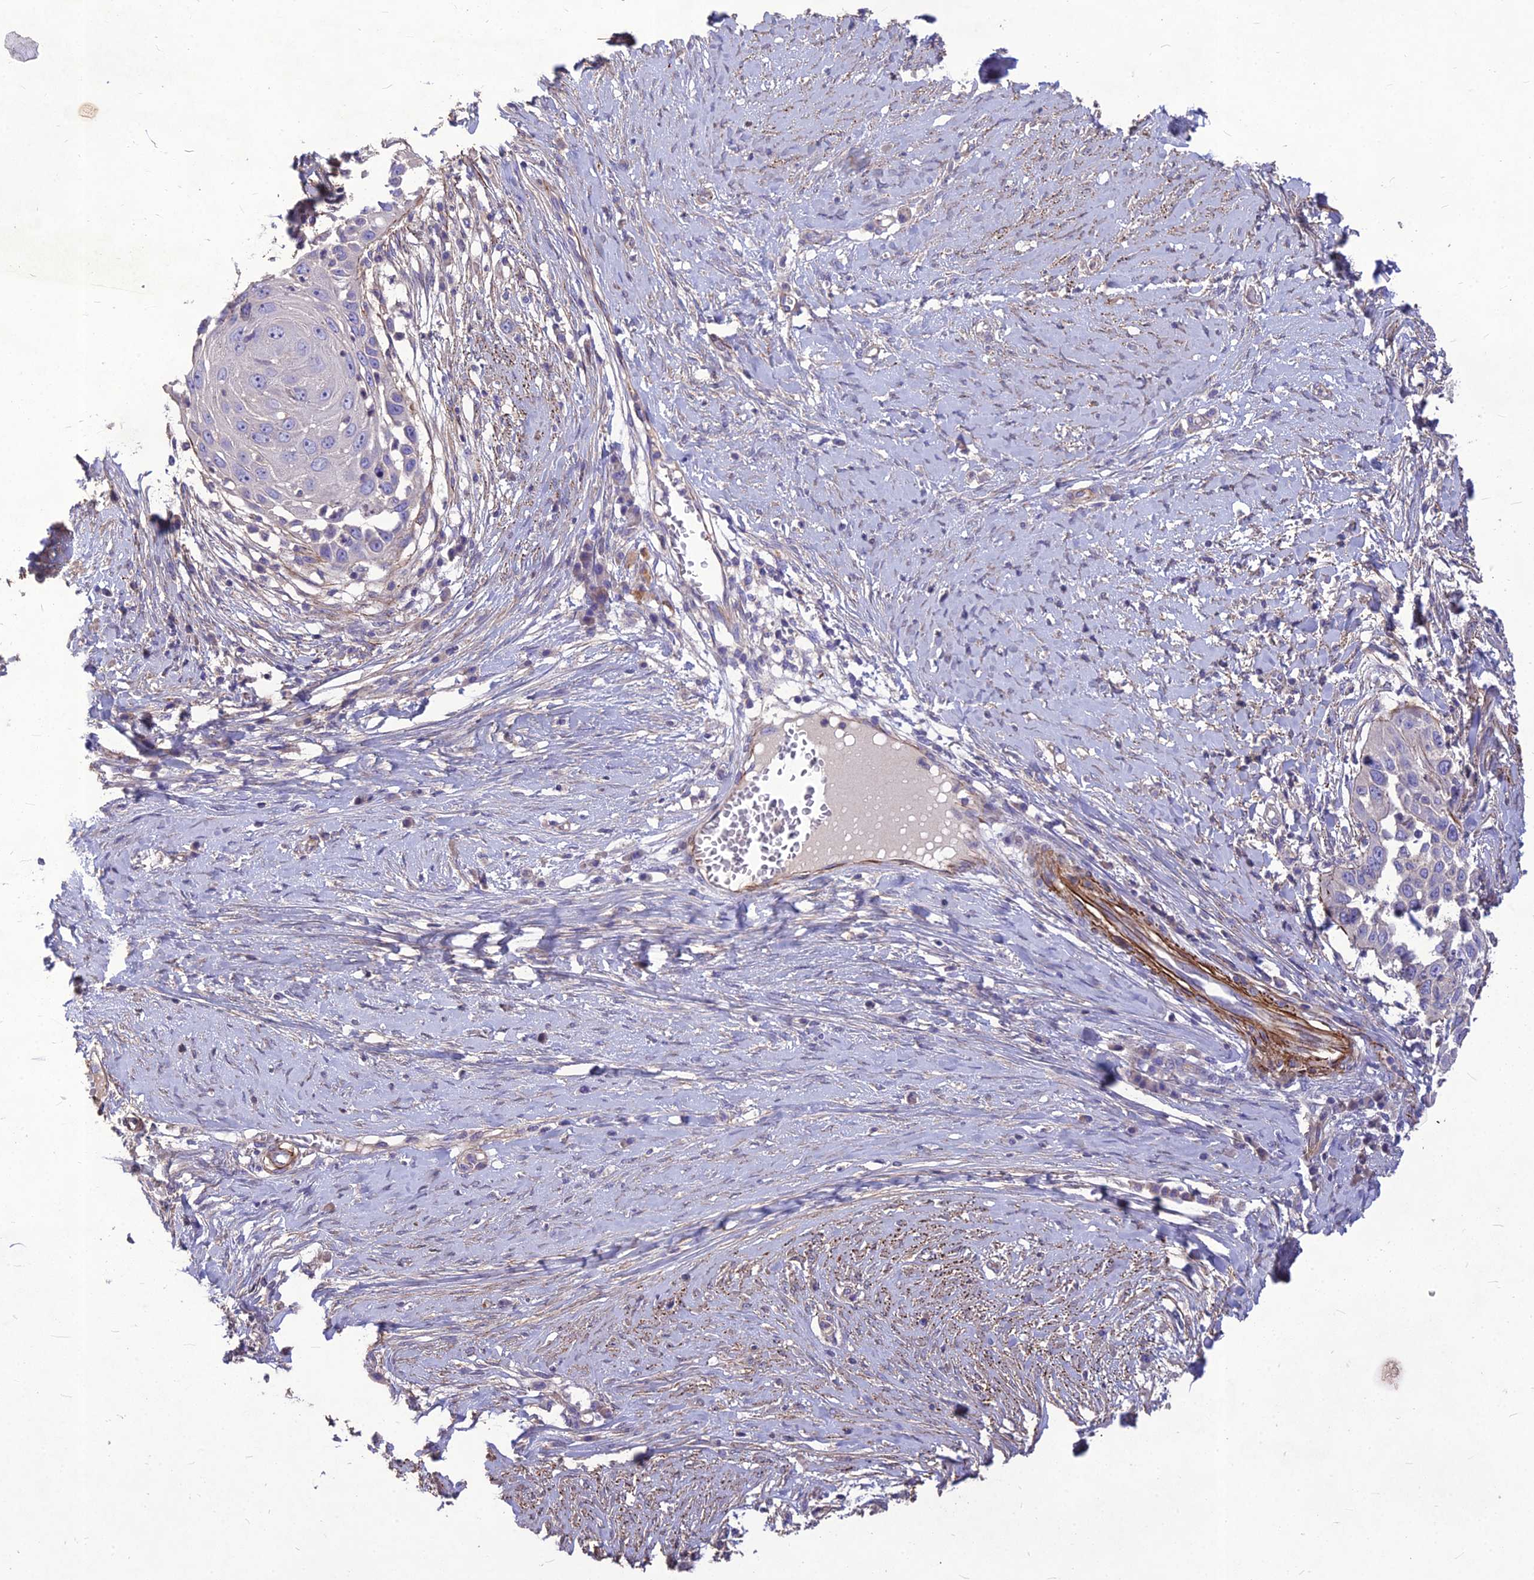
{"staining": {"intensity": "negative", "quantity": "none", "location": "none"}, "tissue": "skin cancer", "cell_type": "Tumor cells", "image_type": "cancer", "snomed": [{"axis": "morphology", "description": "Squamous cell carcinoma, NOS"}, {"axis": "topography", "description": "Skin"}], "caption": "IHC photomicrograph of squamous cell carcinoma (skin) stained for a protein (brown), which displays no expression in tumor cells.", "gene": "CLUH", "patient": {"sex": "female", "age": 44}}